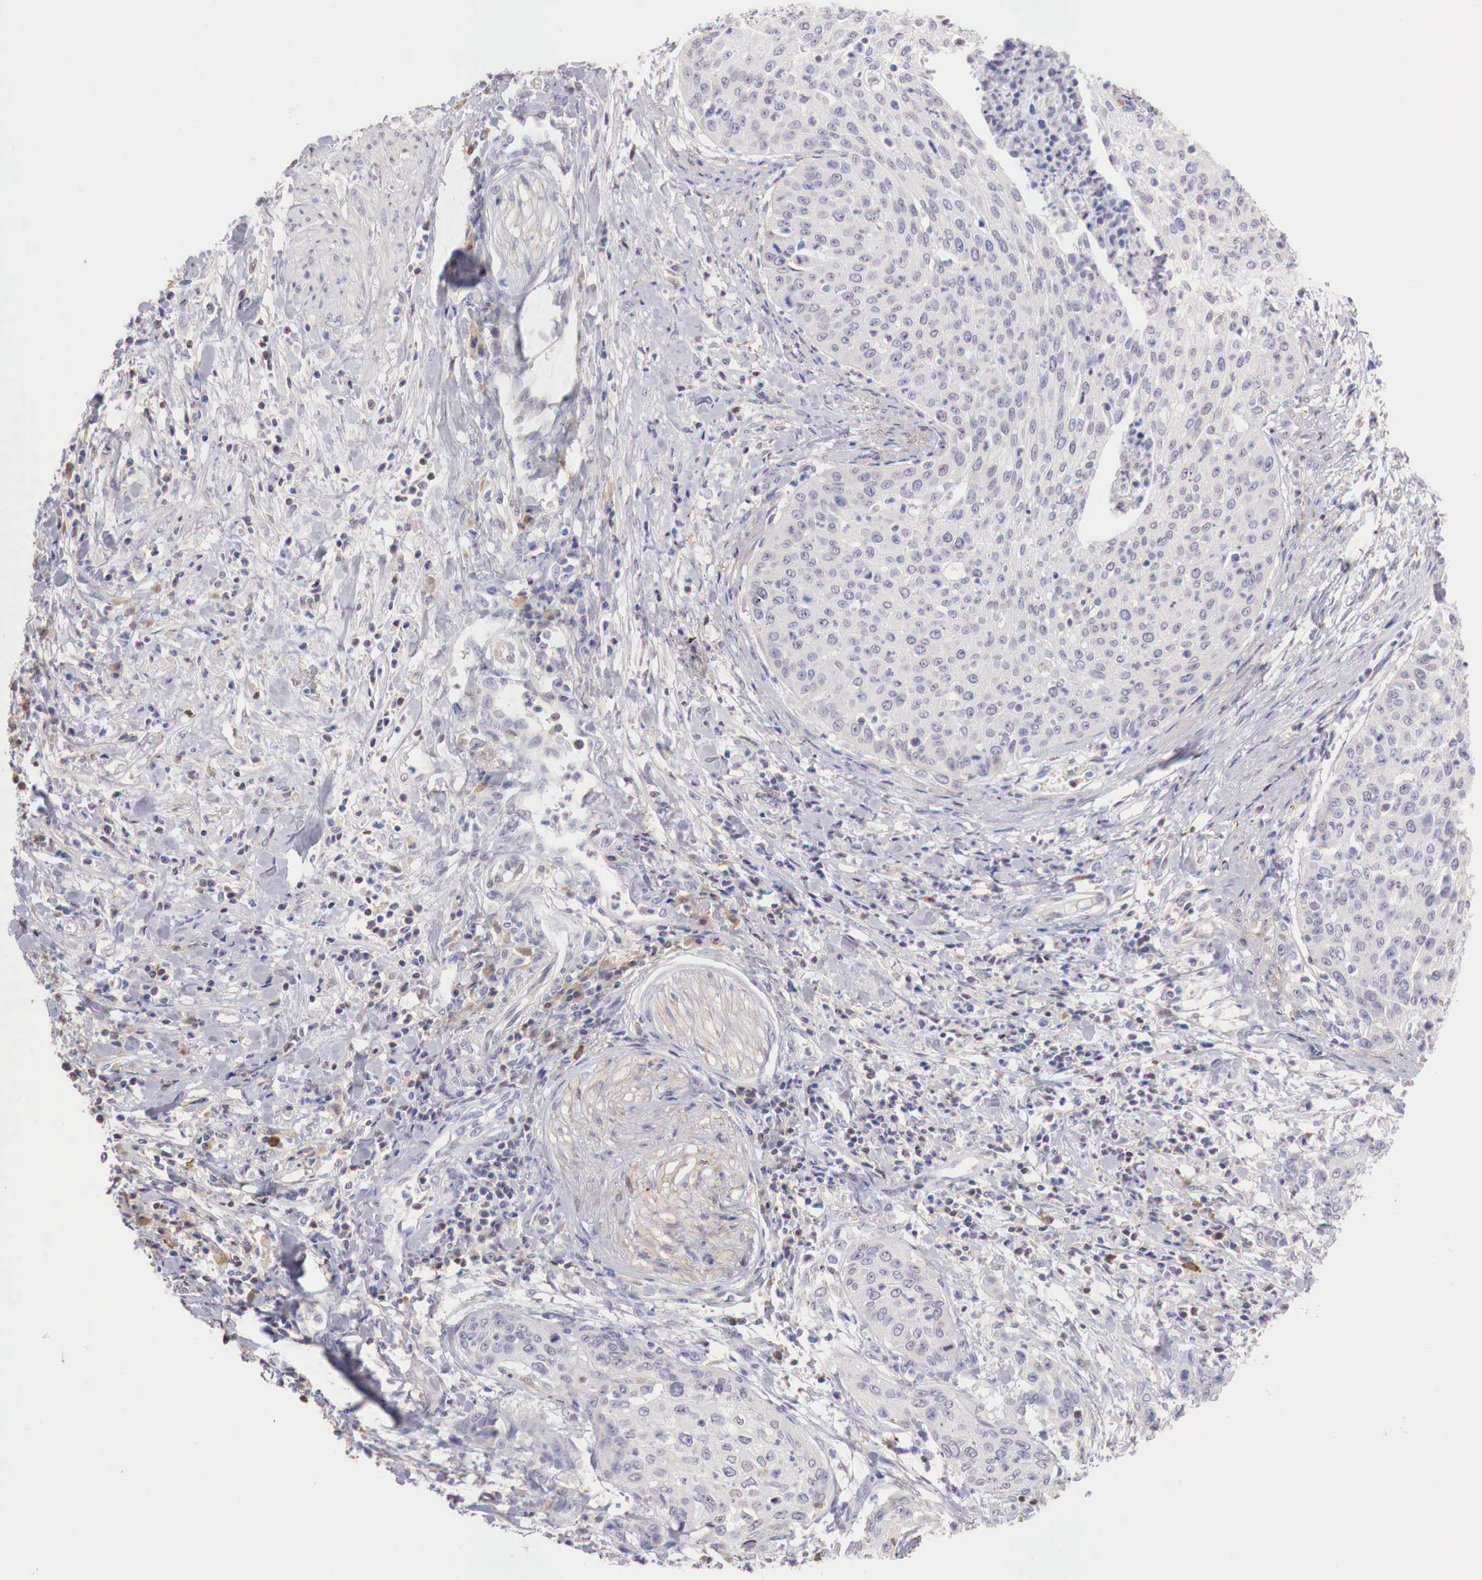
{"staining": {"intensity": "negative", "quantity": "none", "location": "none"}, "tissue": "cervical cancer", "cell_type": "Tumor cells", "image_type": "cancer", "snomed": [{"axis": "morphology", "description": "Squamous cell carcinoma, NOS"}, {"axis": "topography", "description": "Cervix"}], "caption": "IHC of squamous cell carcinoma (cervical) displays no staining in tumor cells. The staining was performed using DAB (3,3'-diaminobenzidine) to visualize the protein expression in brown, while the nuclei were stained in blue with hematoxylin (Magnification: 20x).", "gene": "XPNPEP2", "patient": {"sex": "female", "age": 41}}